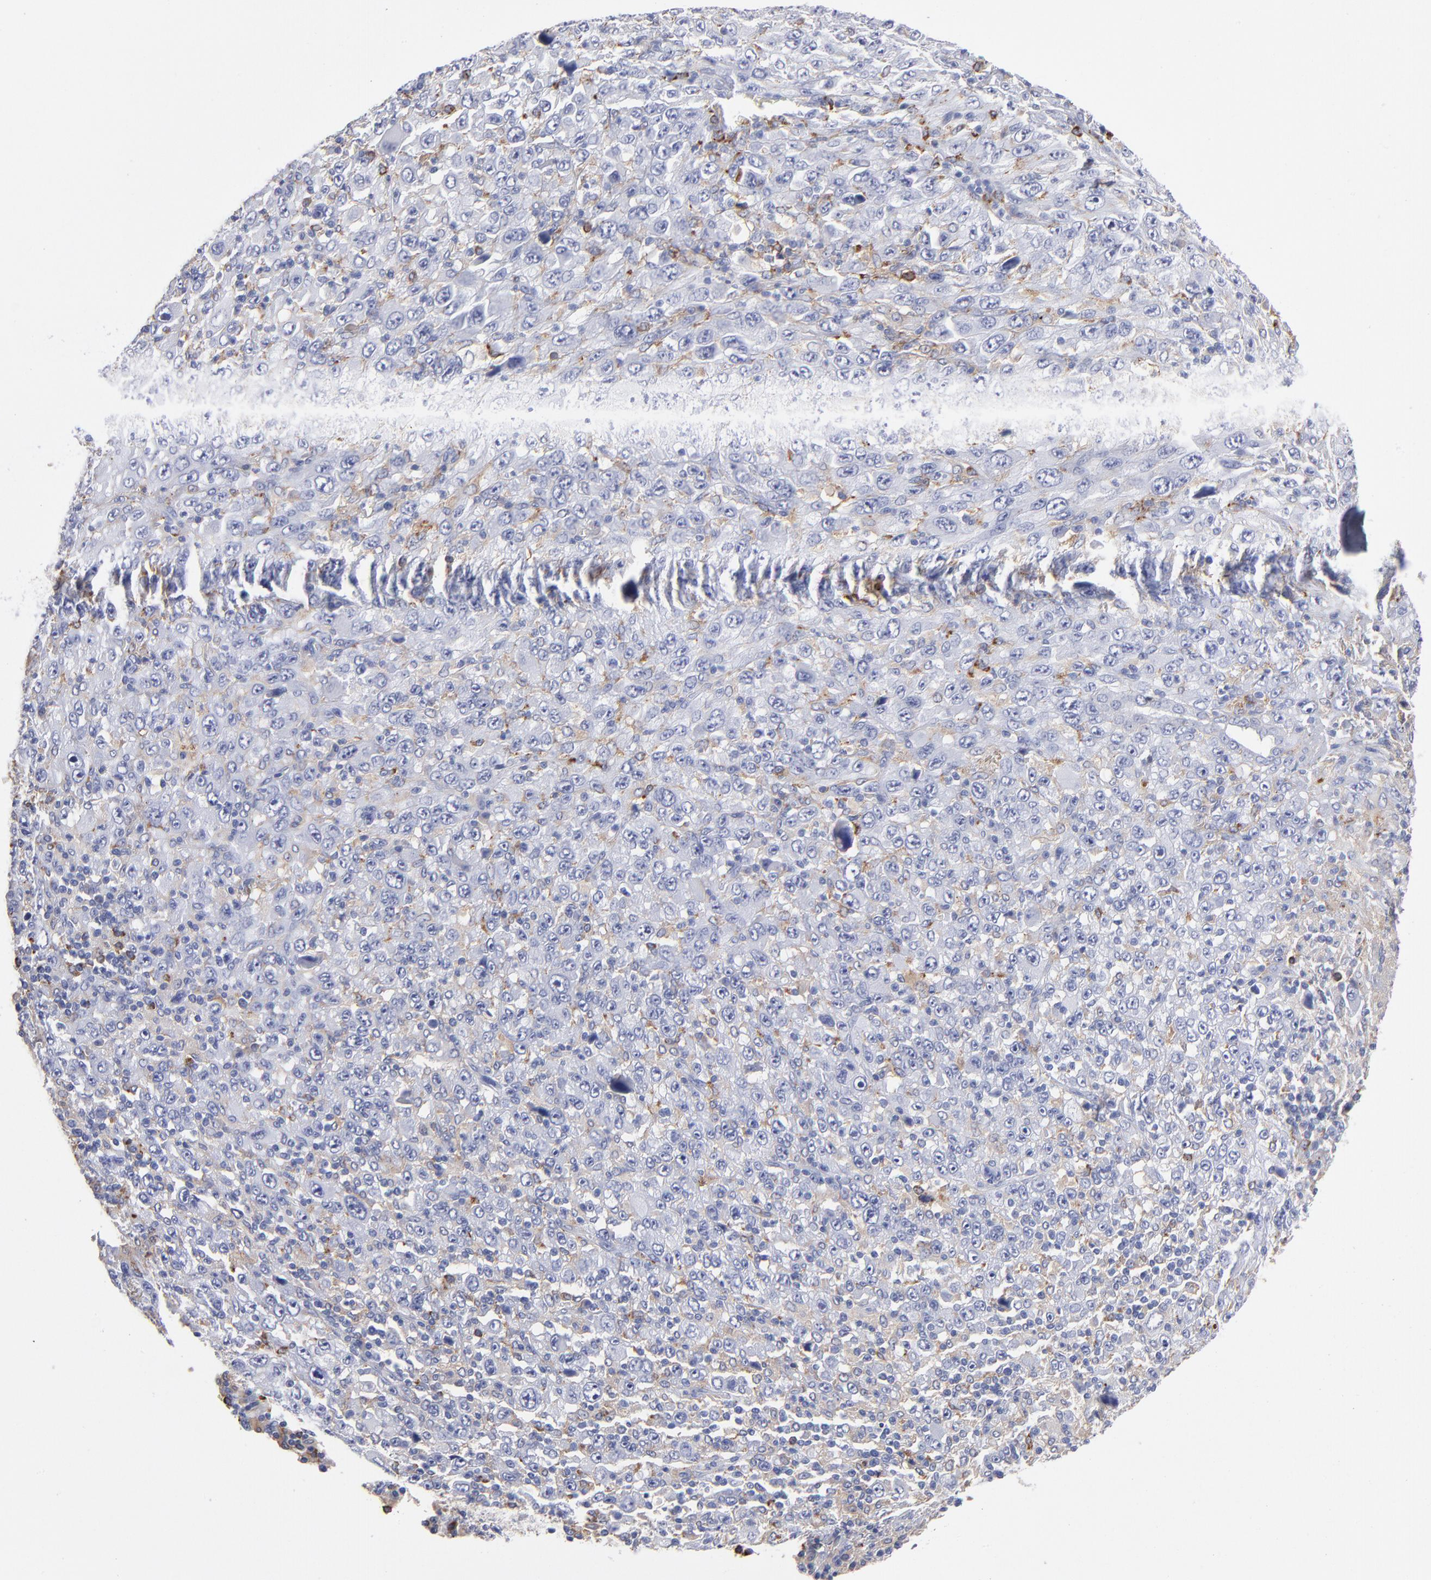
{"staining": {"intensity": "negative", "quantity": "none", "location": "none"}, "tissue": "melanoma", "cell_type": "Tumor cells", "image_type": "cancer", "snomed": [{"axis": "morphology", "description": "Malignant melanoma, Metastatic site"}, {"axis": "topography", "description": "Skin"}], "caption": "A histopathology image of malignant melanoma (metastatic site) stained for a protein reveals no brown staining in tumor cells.", "gene": "CD180", "patient": {"sex": "female", "age": 56}}